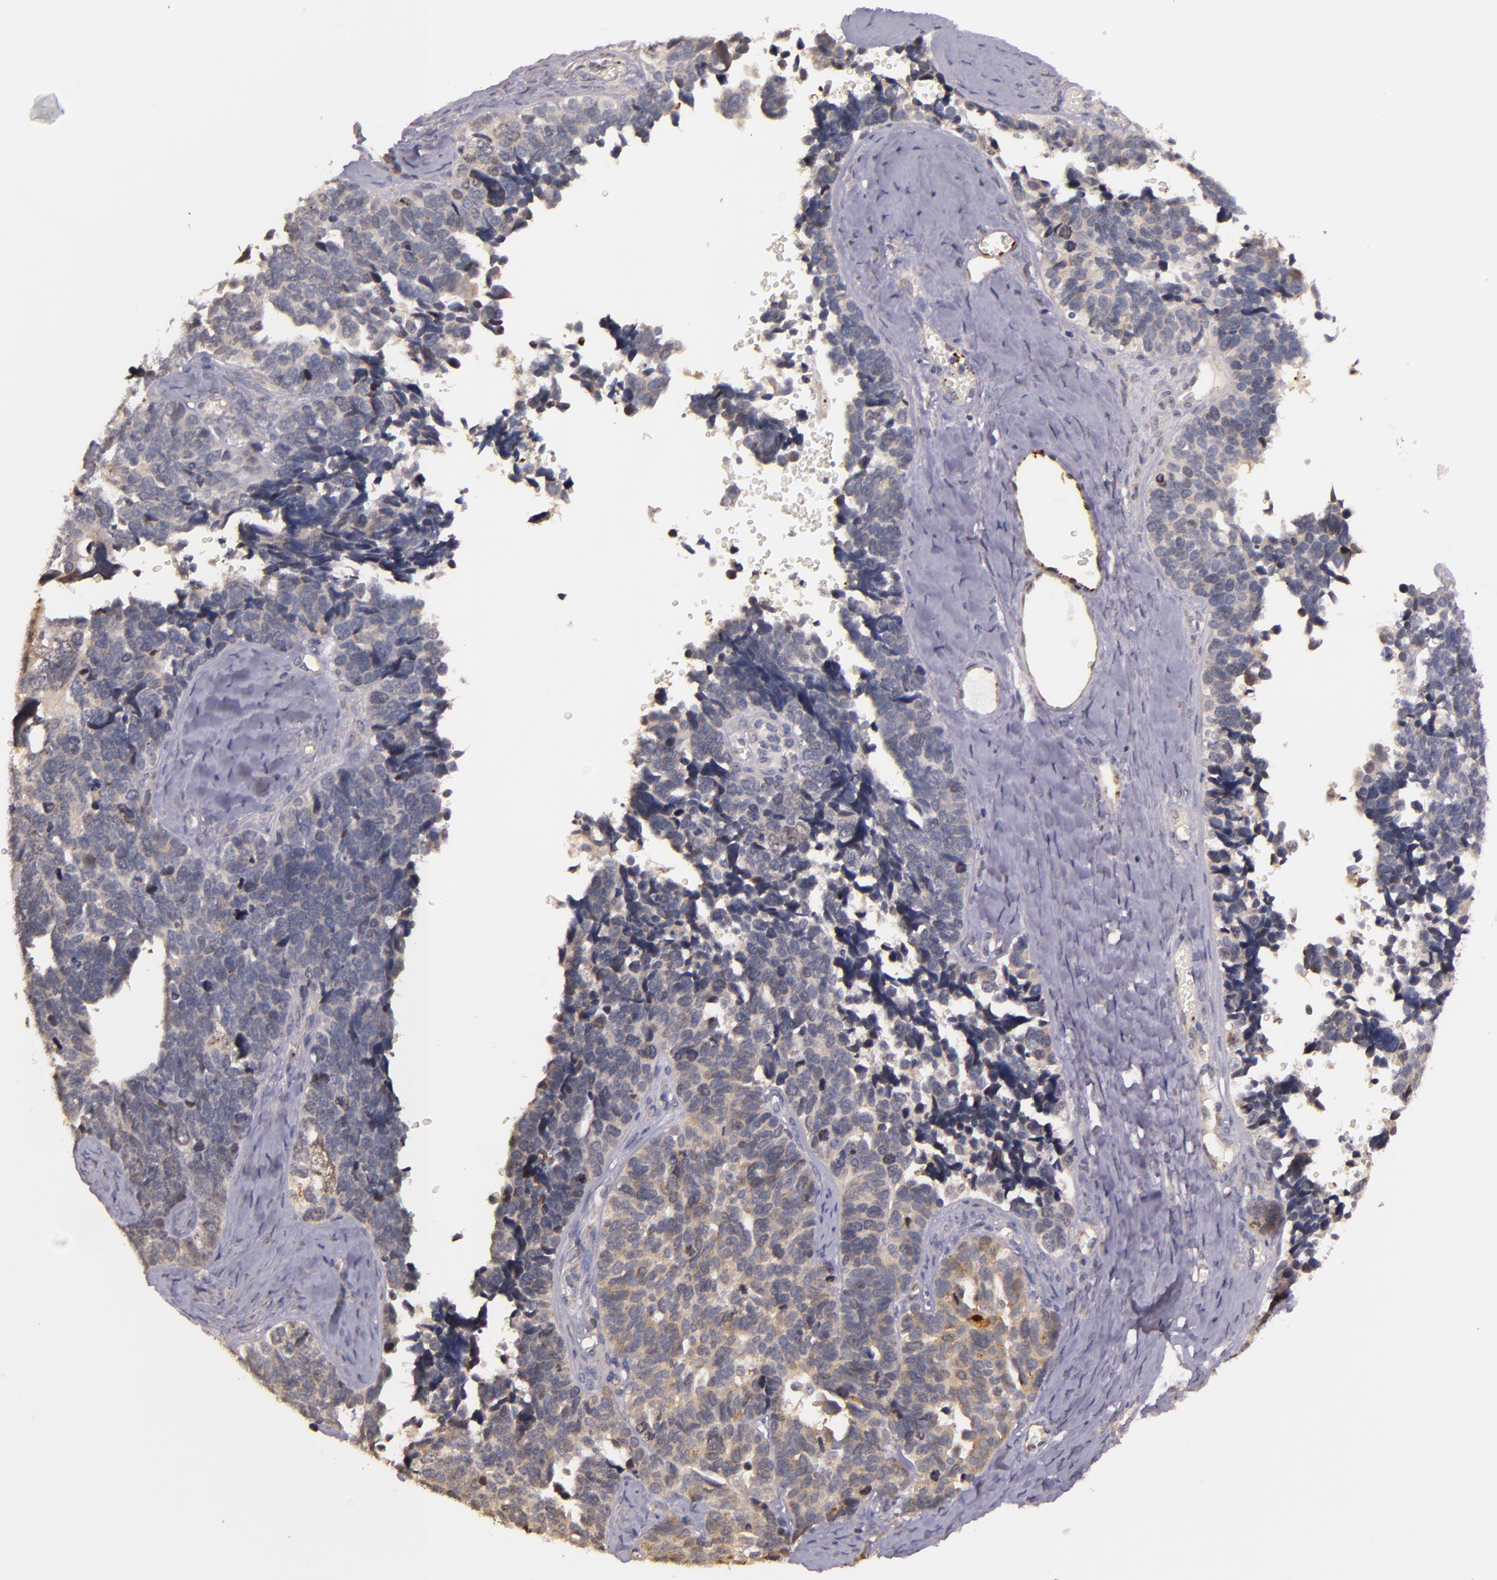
{"staining": {"intensity": "weak", "quantity": "25%-75%", "location": "cytoplasmic/membranous"}, "tissue": "ovarian cancer", "cell_type": "Tumor cells", "image_type": "cancer", "snomed": [{"axis": "morphology", "description": "Cystadenocarcinoma, serous, NOS"}, {"axis": "topography", "description": "Ovary"}], "caption": "Ovarian serous cystadenocarcinoma stained with immunohistochemistry (IHC) demonstrates weak cytoplasmic/membranous staining in about 25%-75% of tumor cells.", "gene": "SYTL4", "patient": {"sex": "female", "age": 77}}